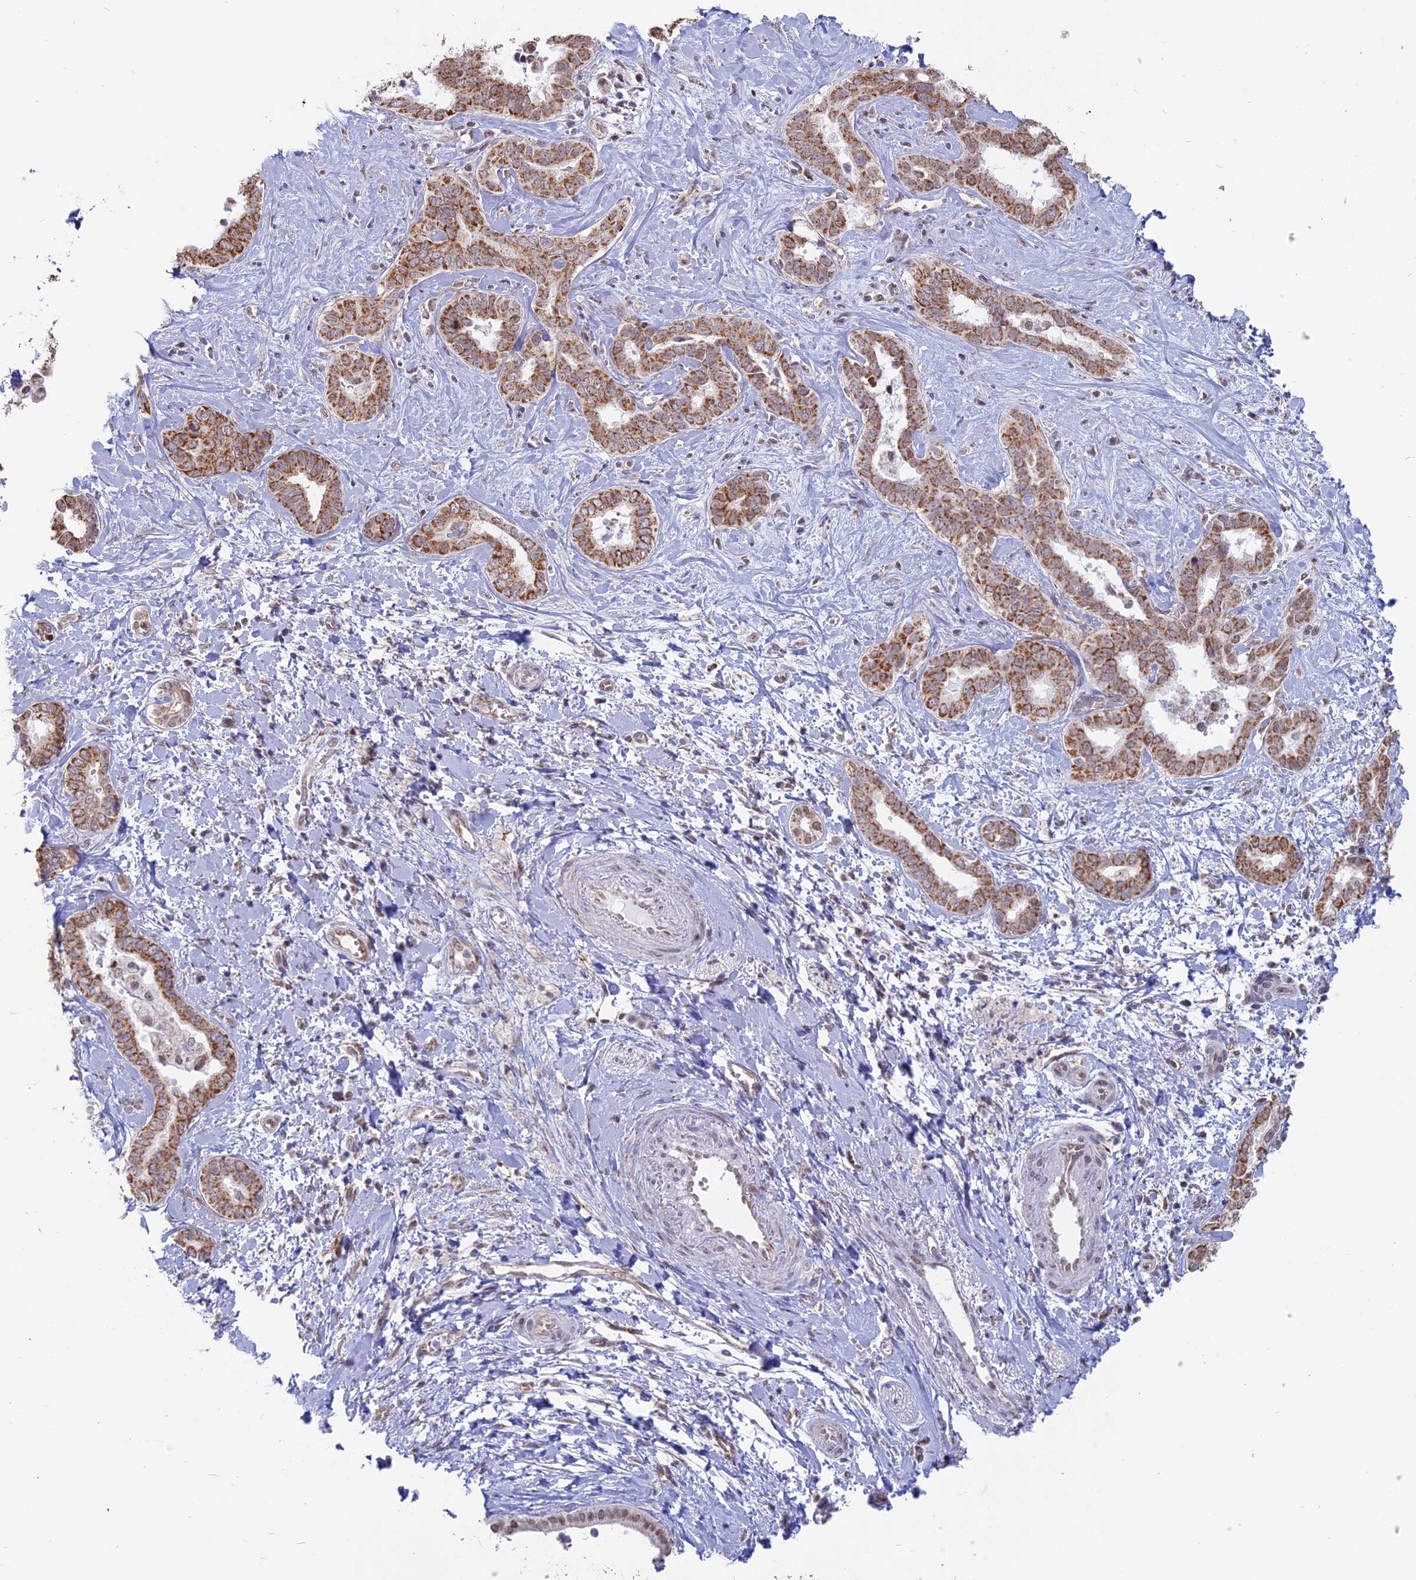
{"staining": {"intensity": "moderate", "quantity": ">75%", "location": "cytoplasmic/membranous"}, "tissue": "liver cancer", "cell_type": "Tumor cells", "image_type": "cancer", "snomed": [{"axis": "morphology", "description": "Cholangiocarcinoma"}, {"axis": "topography", "description": "Liver"}], "caption": "The photomicrograph shows staining of liver cancer (cholangiocarcinoma), revealing moderate cytoplasmic/membranous protein positivity (brown color) within tumor cells. (Stains: DAB in brown, nuclei in blue, Microscopy: brightfield microscopy at high magnification).", "gene": "ARHGAP40", "patient": {"sex": "female", "age": 77}}